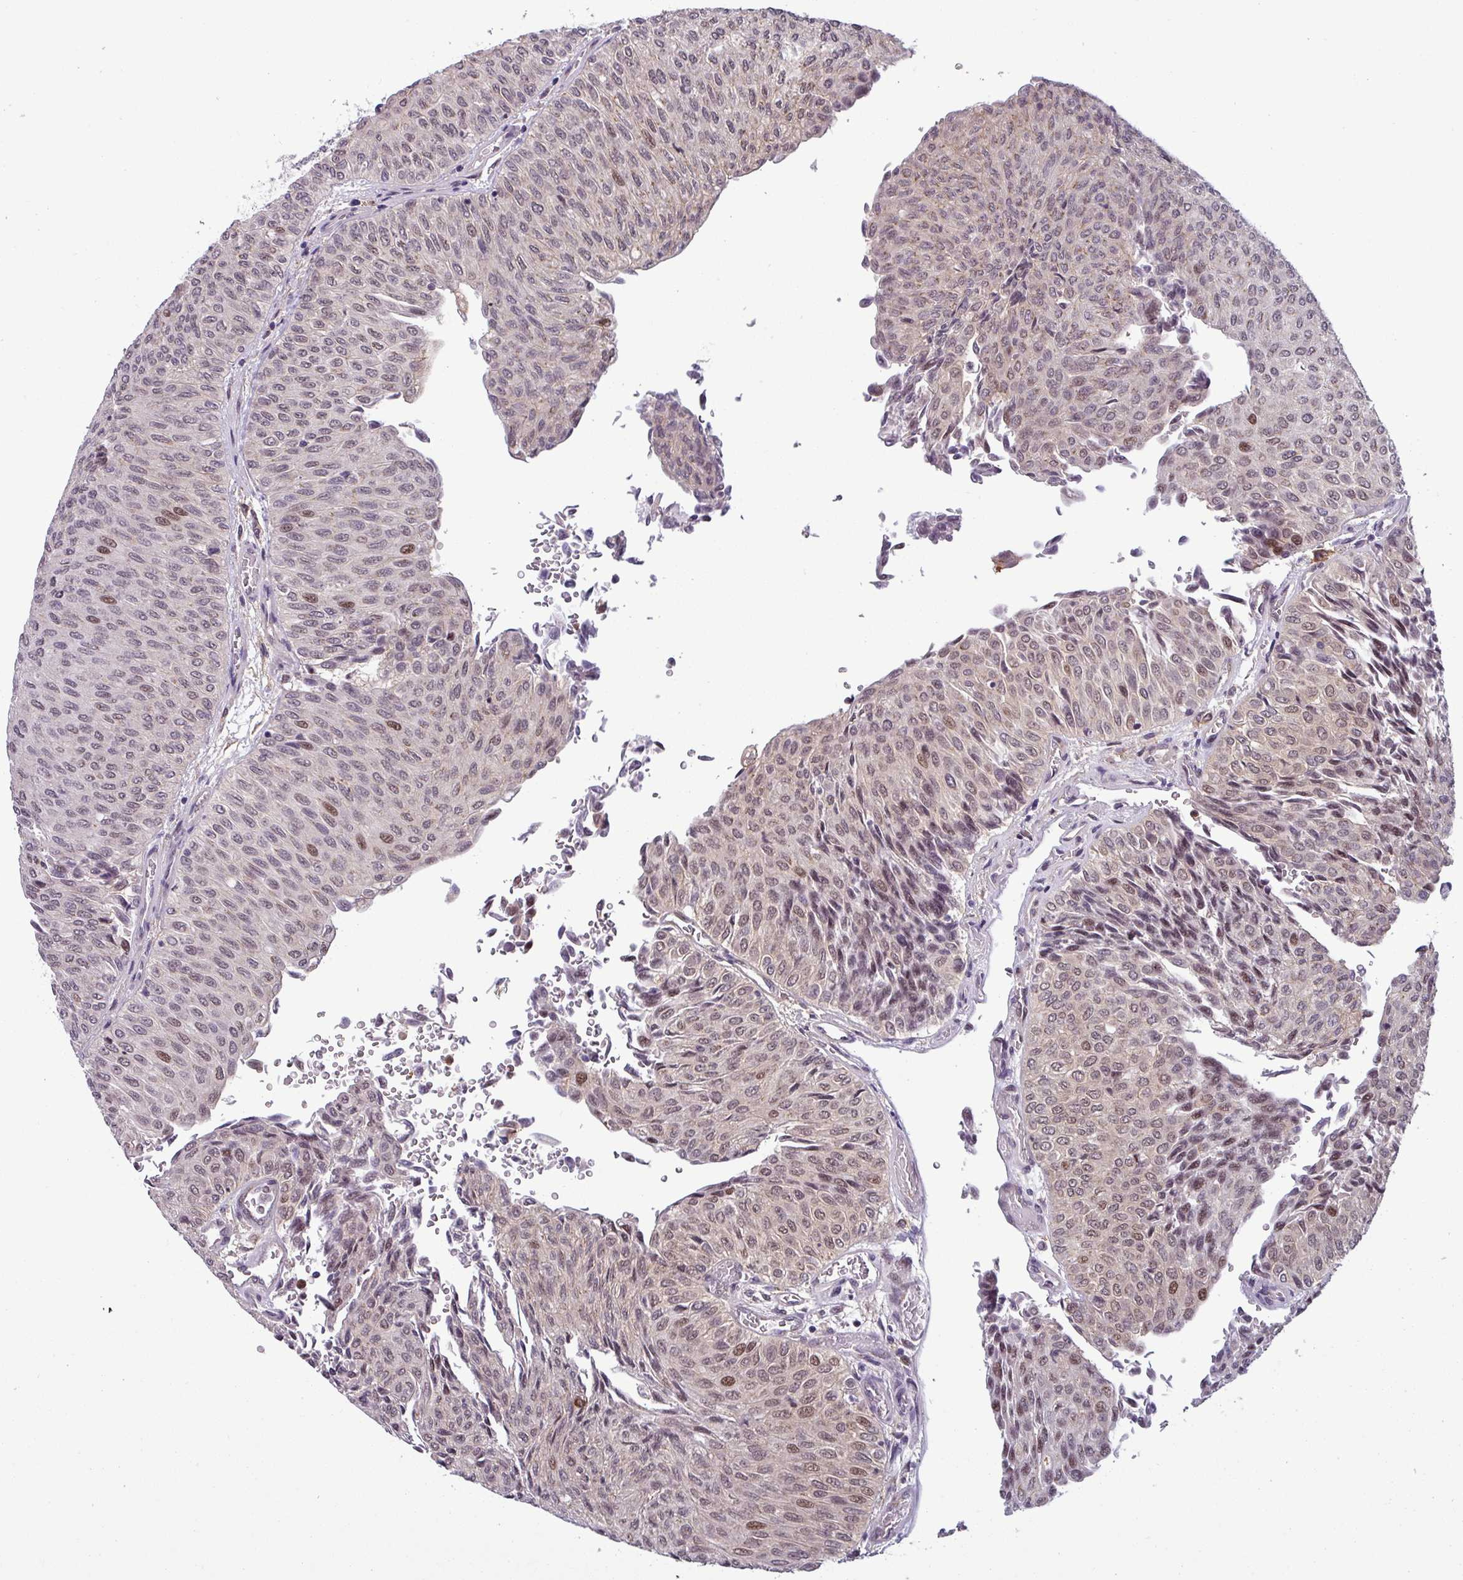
{"staining": {"intensity": "weak", "quantity": "25%-75%", "location": "nuclear"}, "tissue": "urothelial cancer", "cell_type": "Tumor cells", "image_type": "cancer", "snomed": [{"axis": "morphology", "description": "Urothelial carcinoma, Low grade"}, {"axis": "topography", "description": "Urinary bladder"}], "caption": "High-power microscopy captured an immunohistochemistry (IHC) image of urothelial cancer, revealing weak nuclear positivity in approximately 25%-75% of tumor cells.", "gene": "NPFFR1", "patient": {"sex": "male", "age": 78}}